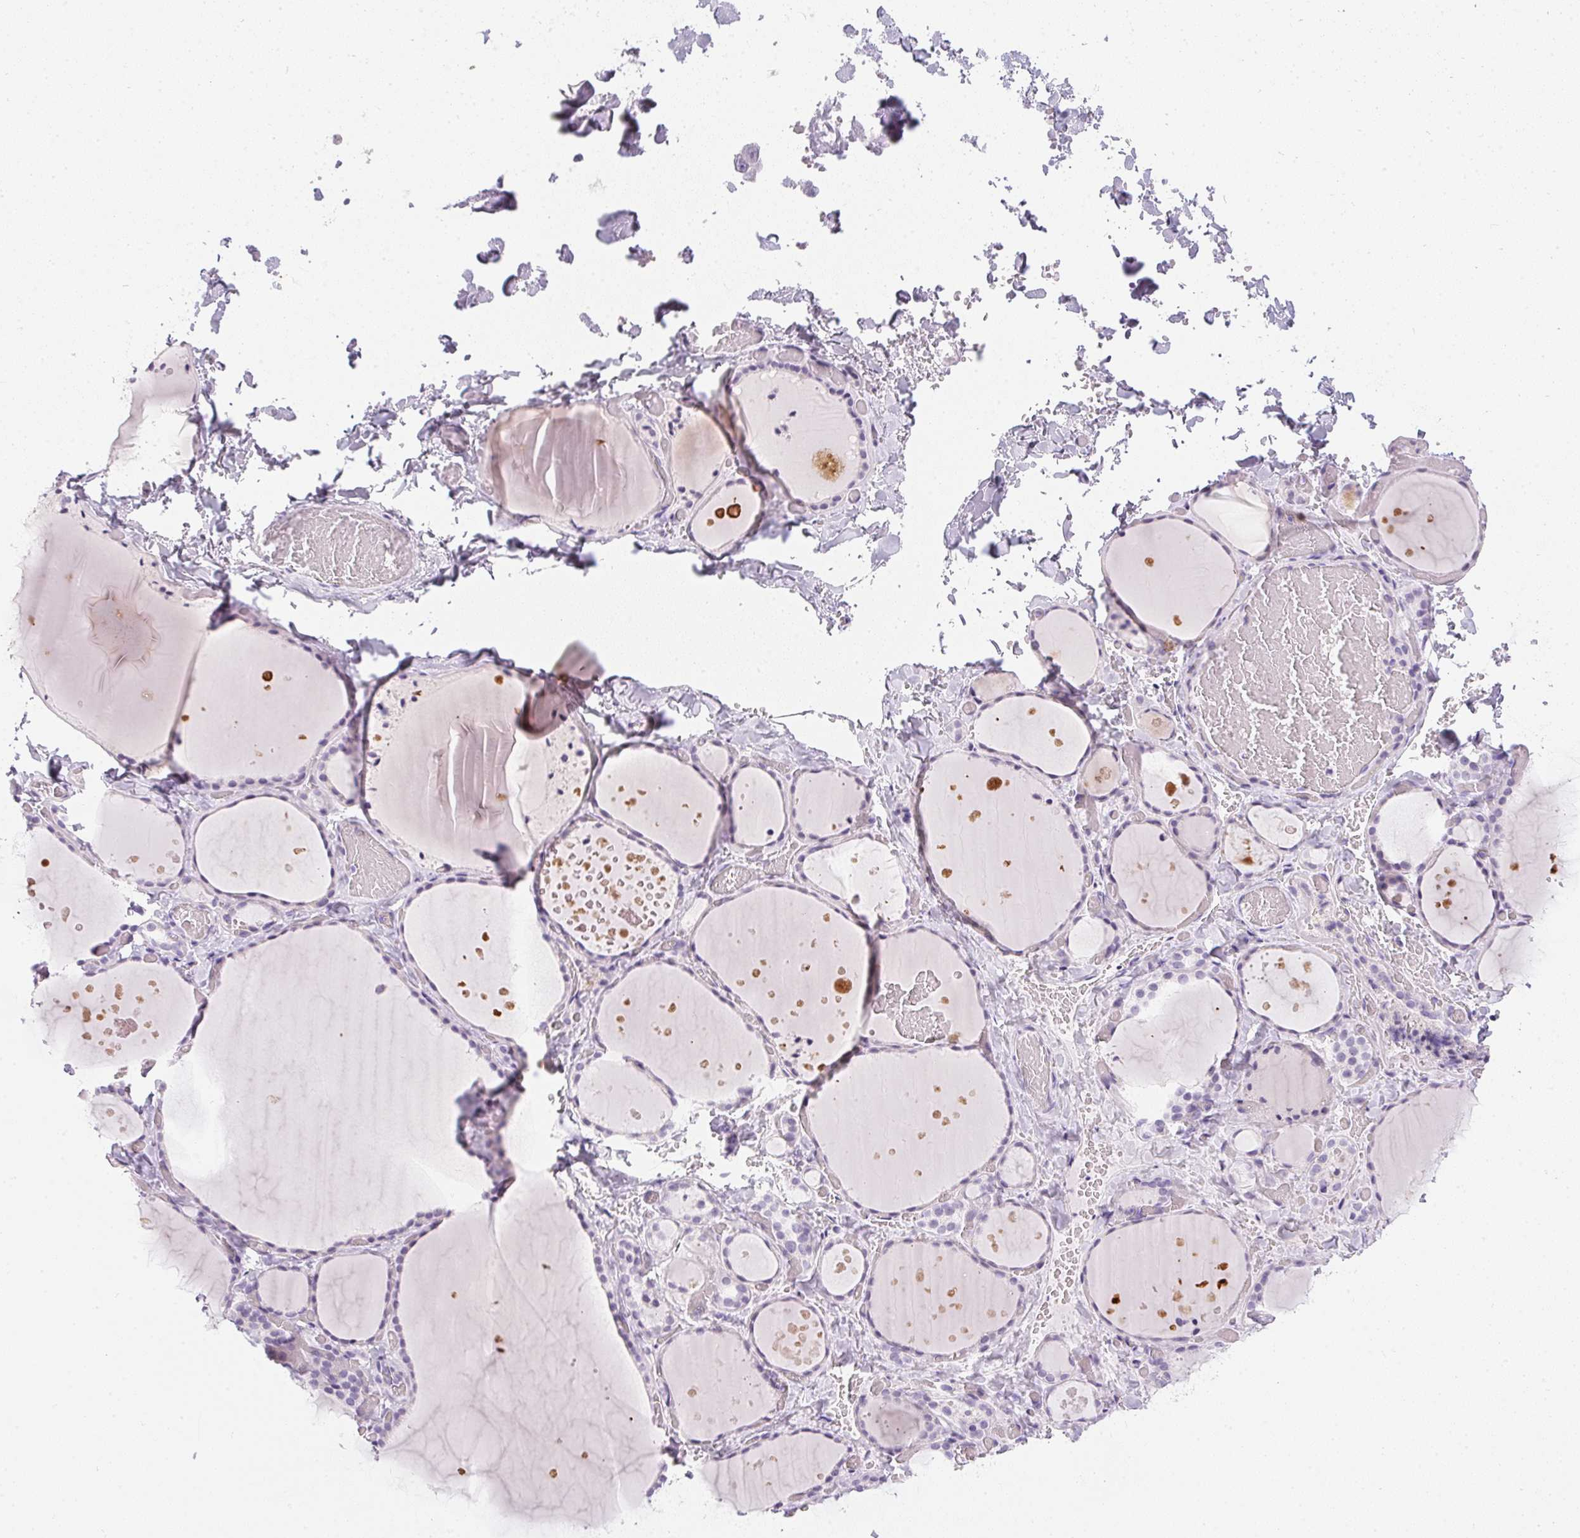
{"staining": {"intensity": "negative", "quantity": "none", "location": "none"}, "tissue": "thyroid gland", "cell_type": "Glandular cells", "image_type": "normal", "snomed": [{"axis": "morphology", "description": "Normal tissue, NOS"}, {"axis": "topography", "description": "Thyroid gland"}], "caption": "IHC image of unremarkable thyroid gland: human thyroid gland stained with DAB shows no significant protein expression in glandular cells.", "gene": "PPY", "patient": {"sex": "female", "age": 36}}